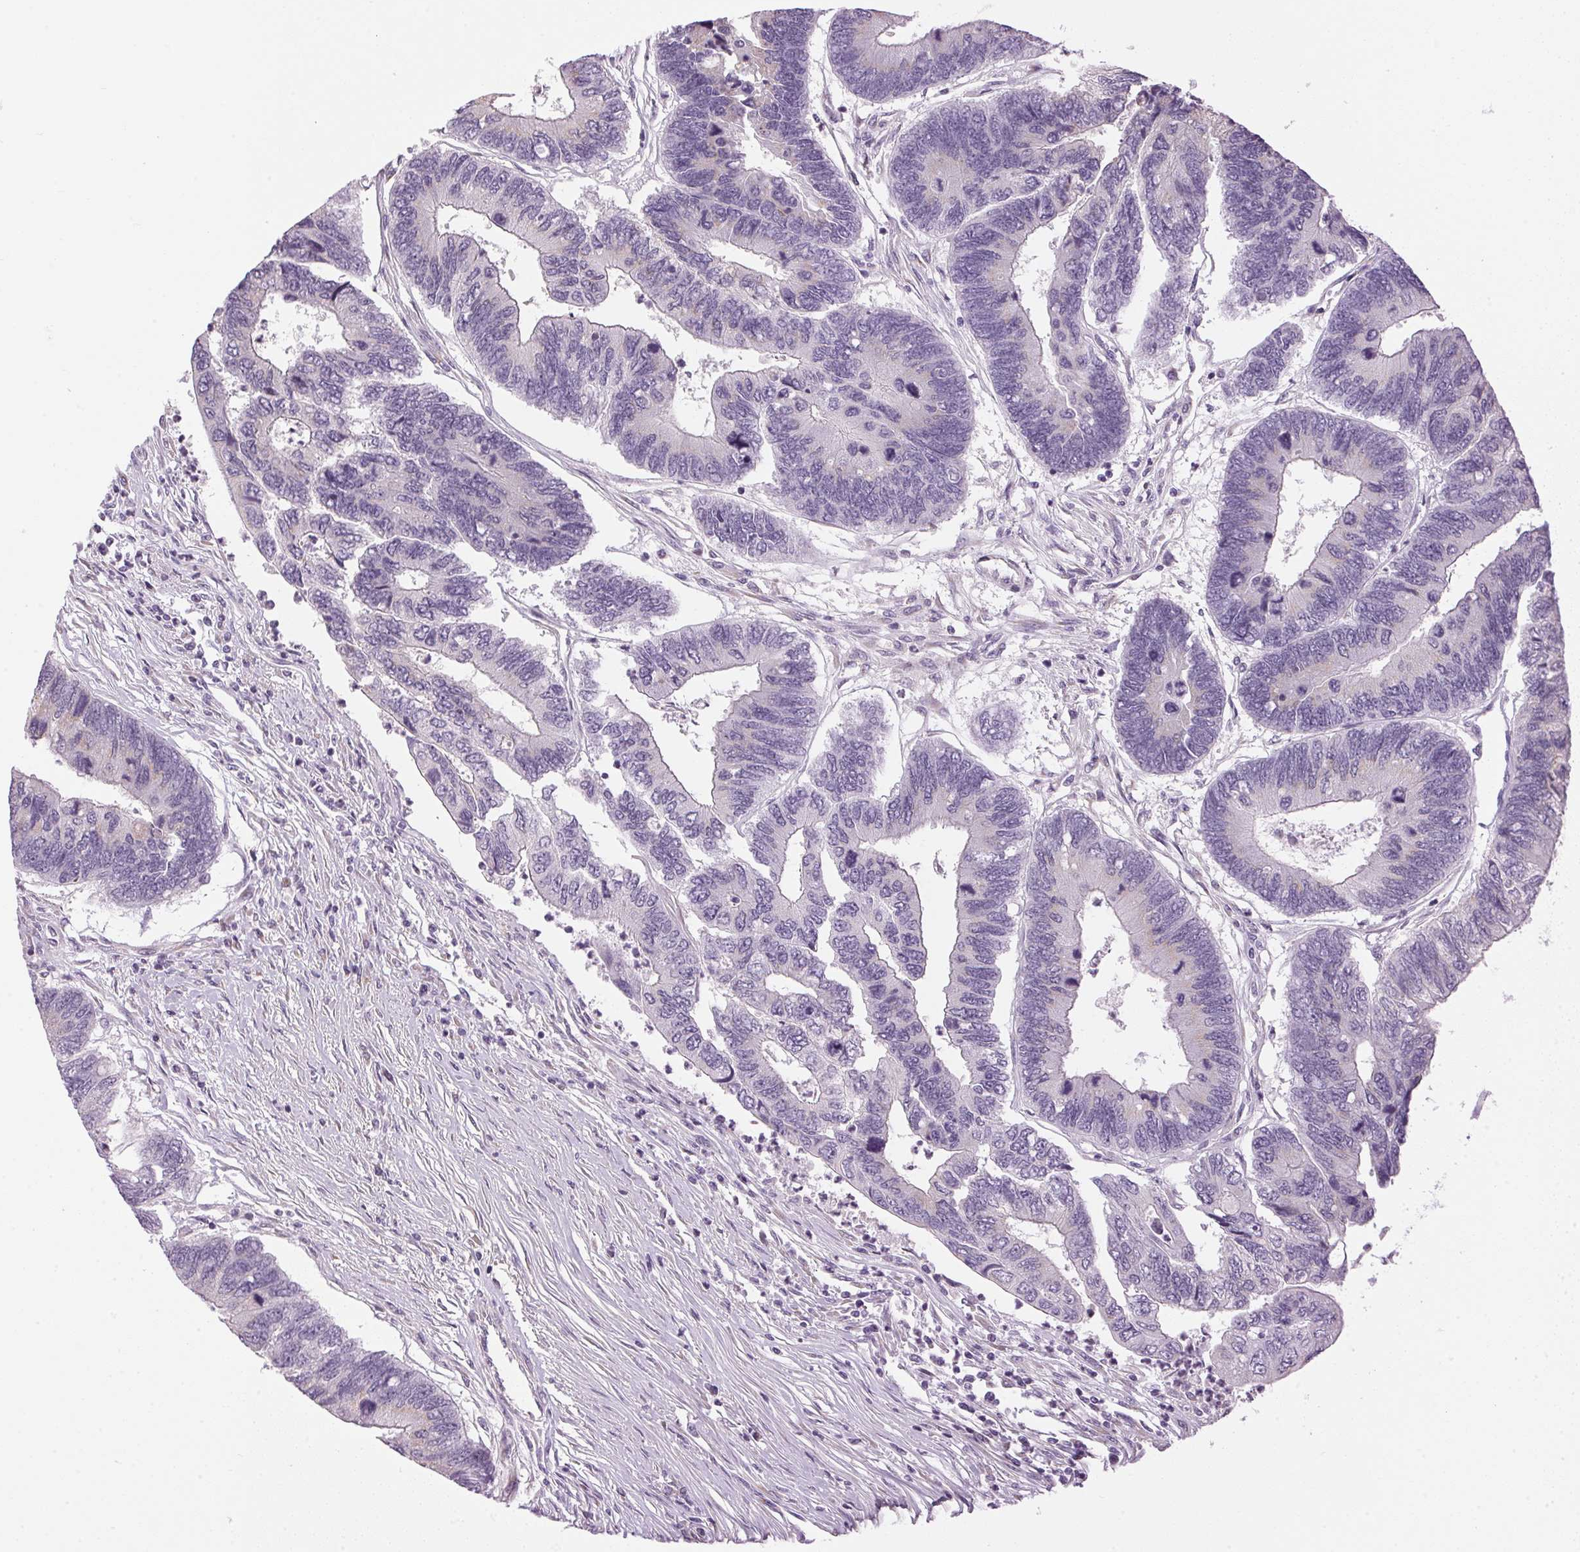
{"staining": {"intensity": "negative", "quantity": "none", "location": "none"}, "tissue": "colorectal cancer", "cell_type": "Tumor cells", "image_type": "cancer", "snomed": [{"axis": "morphology", "description": "Adenocarcinoma, NOS"}, {"axis": "topography", "description": "Colon"}], "caption": "An IHC histopathology image of adenocarcinoma (colorectal) is shown. There is no staining in tumor cells of adenocarcinoma (colorectal).", "gene": "GOLPH3", "patient": {"sex": "female", "age": 67}}